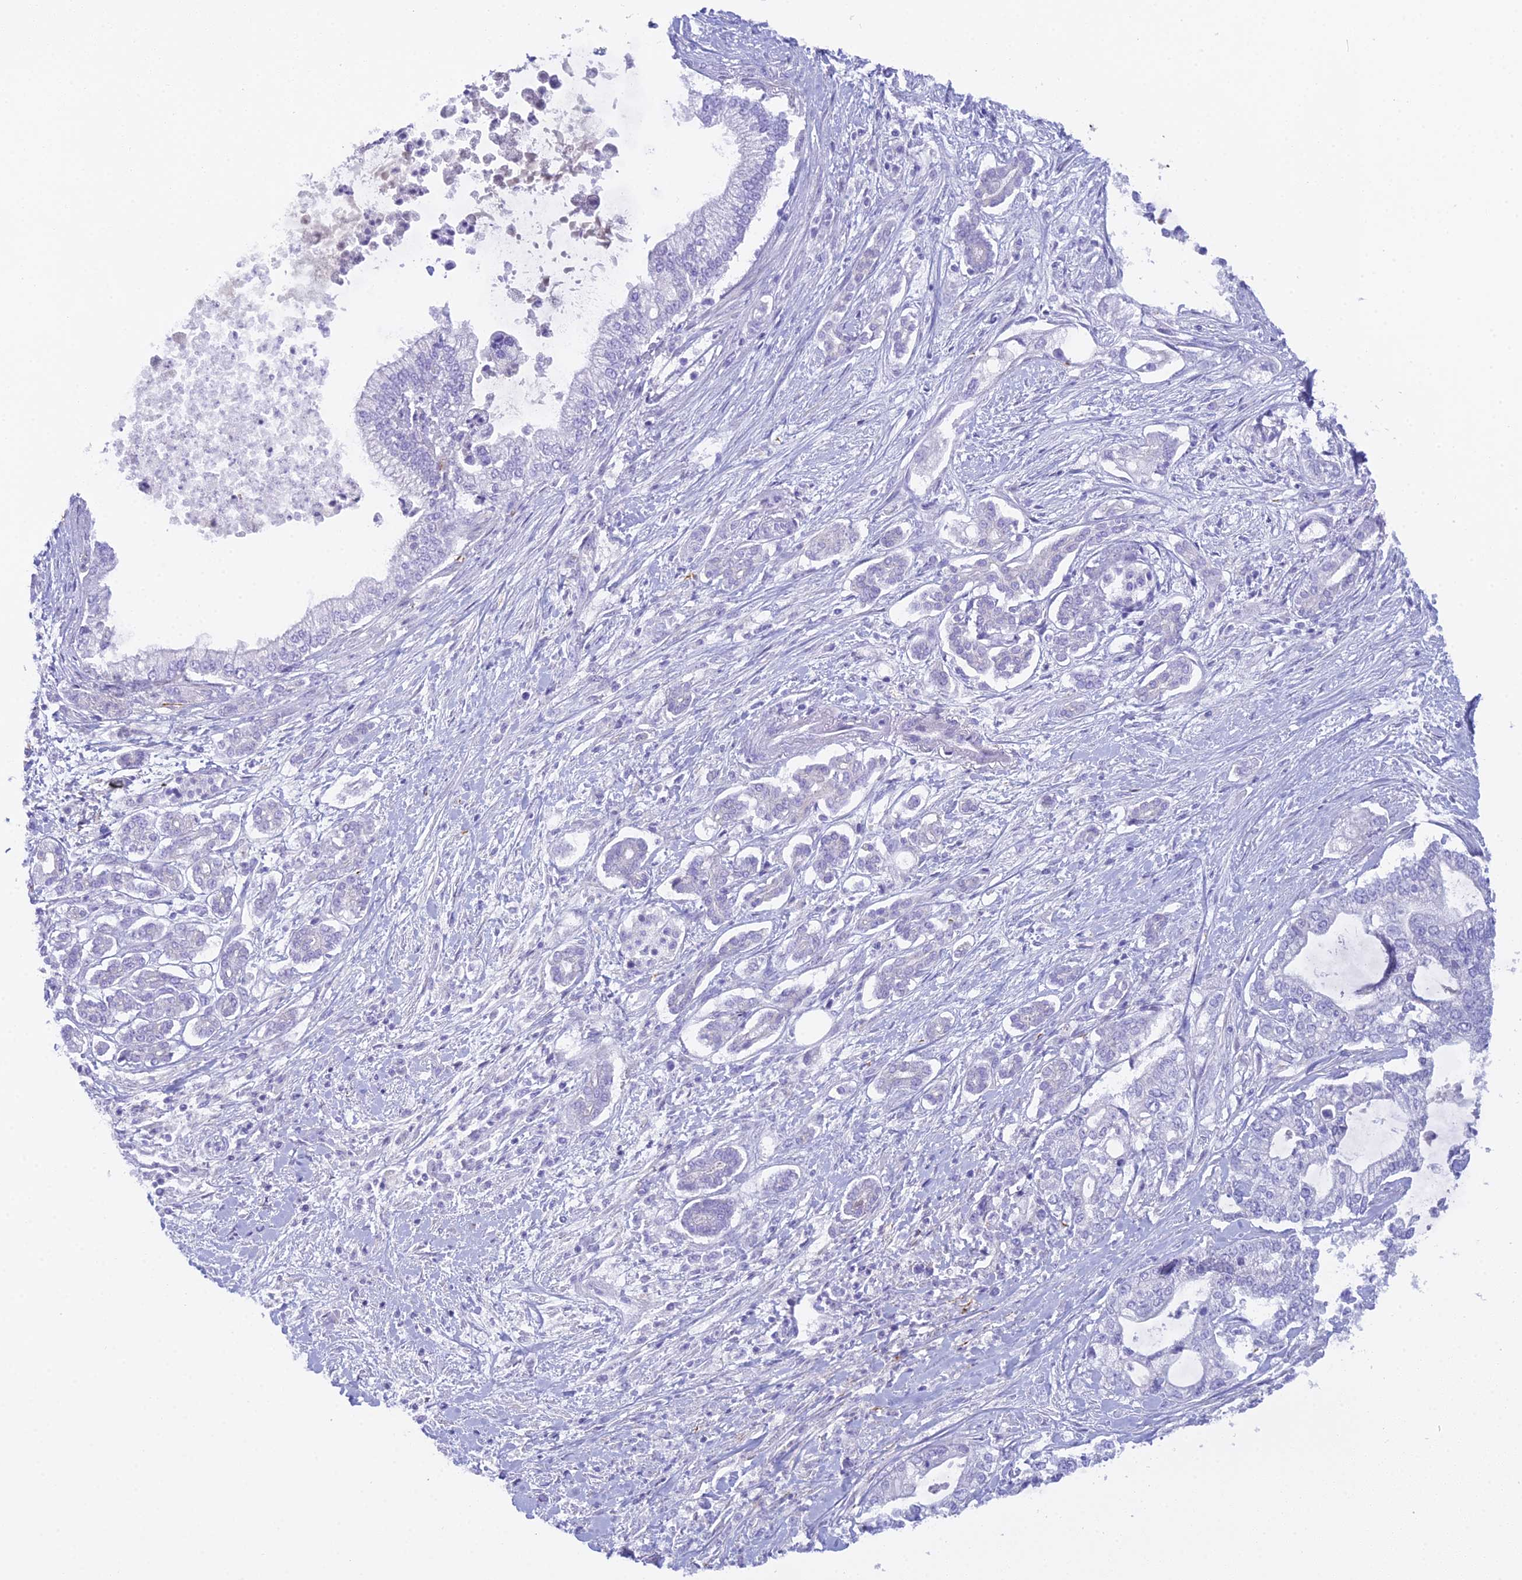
{"staining": {"intensity": "negative", "quantity": "none", "location": "none"}, "tissue": "pancreatic cancer", "cell_type": "Tumor cells", "image_type": "cancer", "snomed": [{"axis": "morphology", "description": "Adenocarcinoma, NOS"}, {"axis": "topography", "description": "Pancreas"}], "caption": "Tumor cells are negative for brown protein staining in adenocarcinoma (pancreatic).", "gene": "UNC80", "patient": {"sex": "male", "age": 69}}